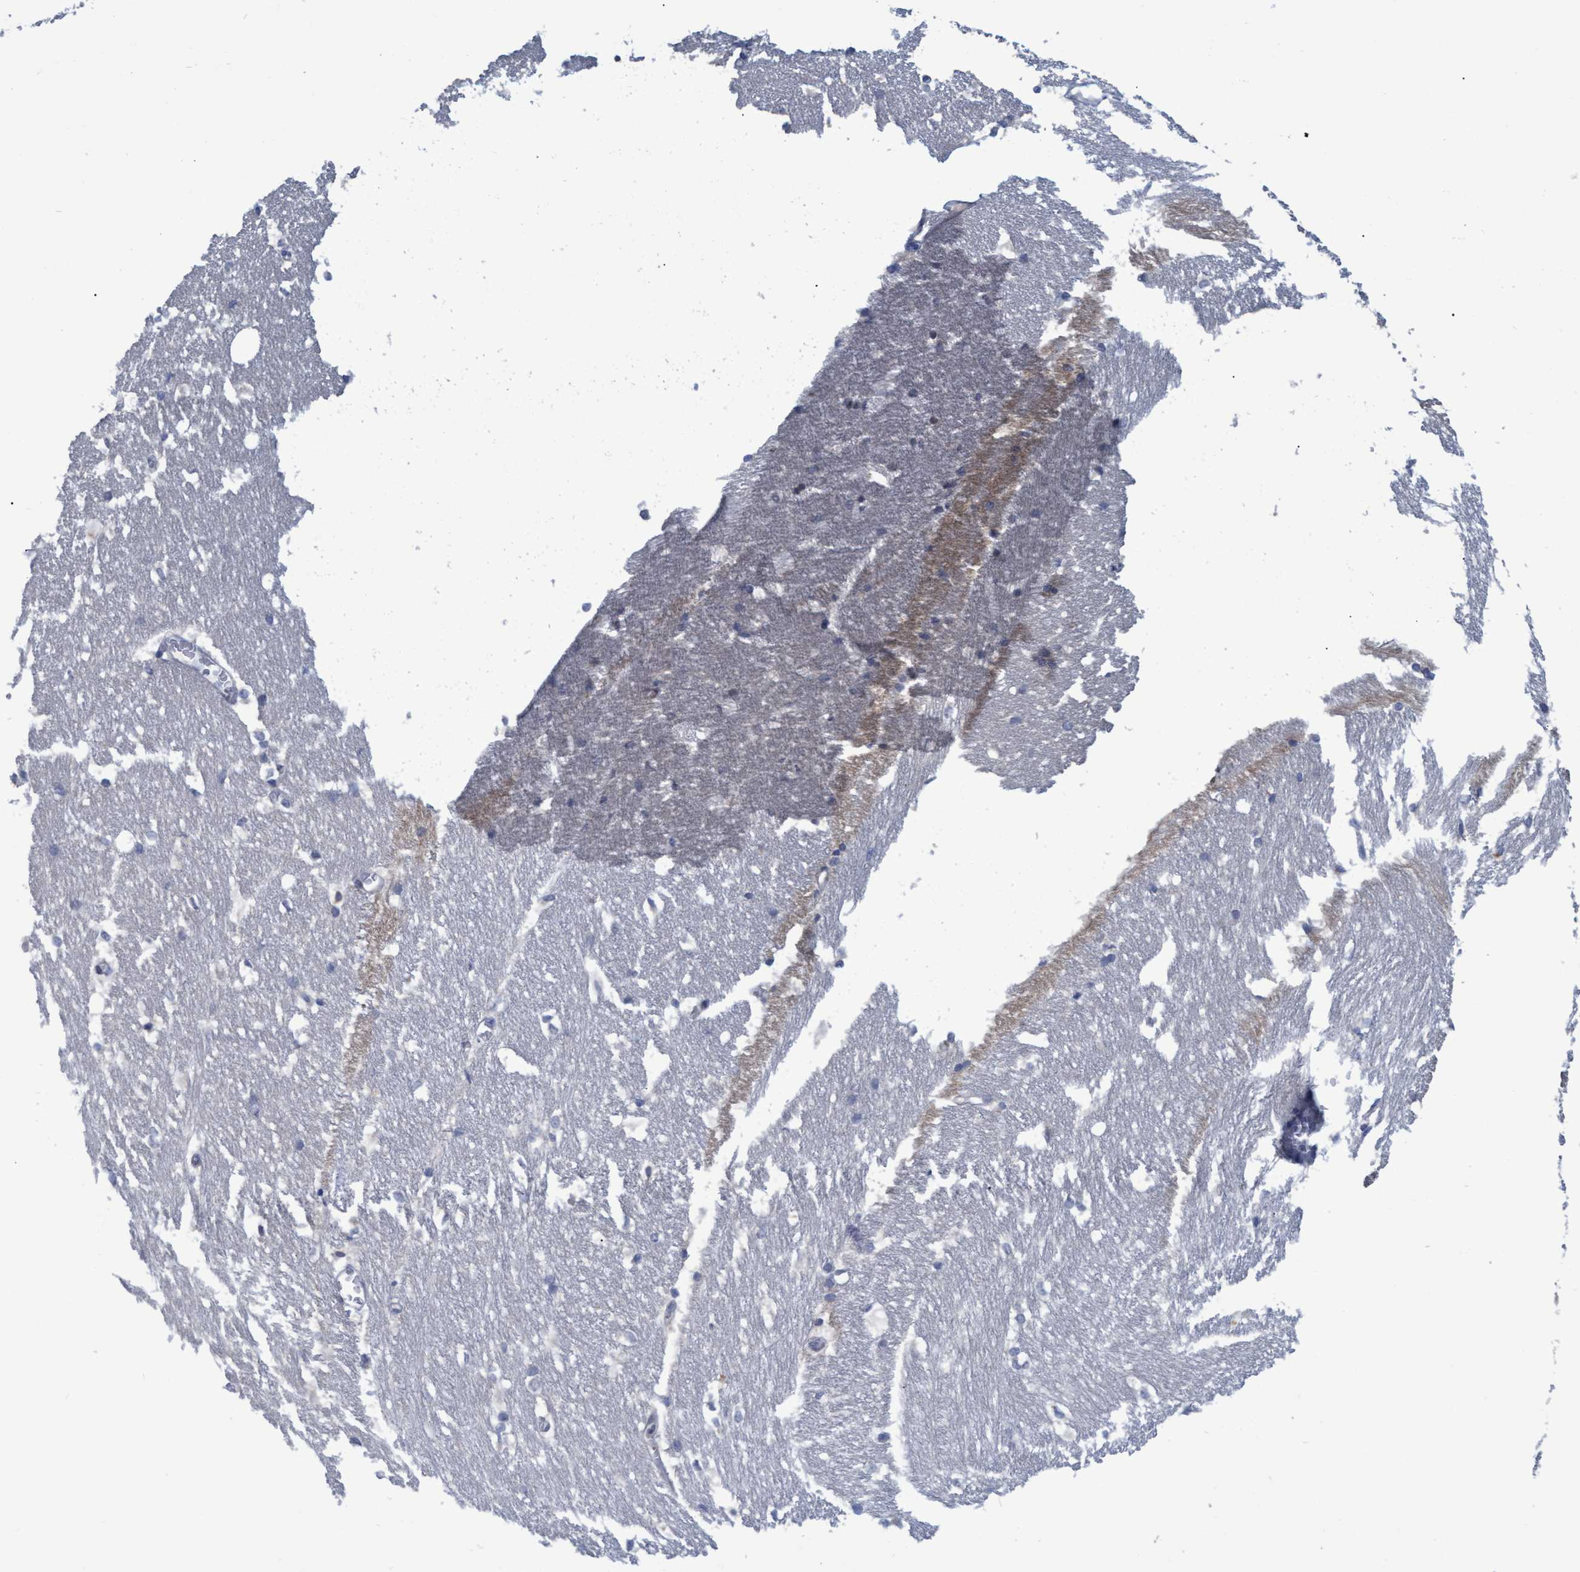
{"staining": {"intensity": "negative", "quantity": "none", "location": "none"}, "tissue": "hippocampus", "cell_type": "Glial cells", "image_type": "normal", "snomed": [{"axis": "morphology", "description": "Normal tissue, NOS"}, {"axis": "topography", "description": "Hippocampus"}], "caption": "The photomicrograph demonstrates no staining of glial cells in unremarkable hippocampus.", "gene": "SSTR3", "patient": {"sex": "female", "age": 19}}